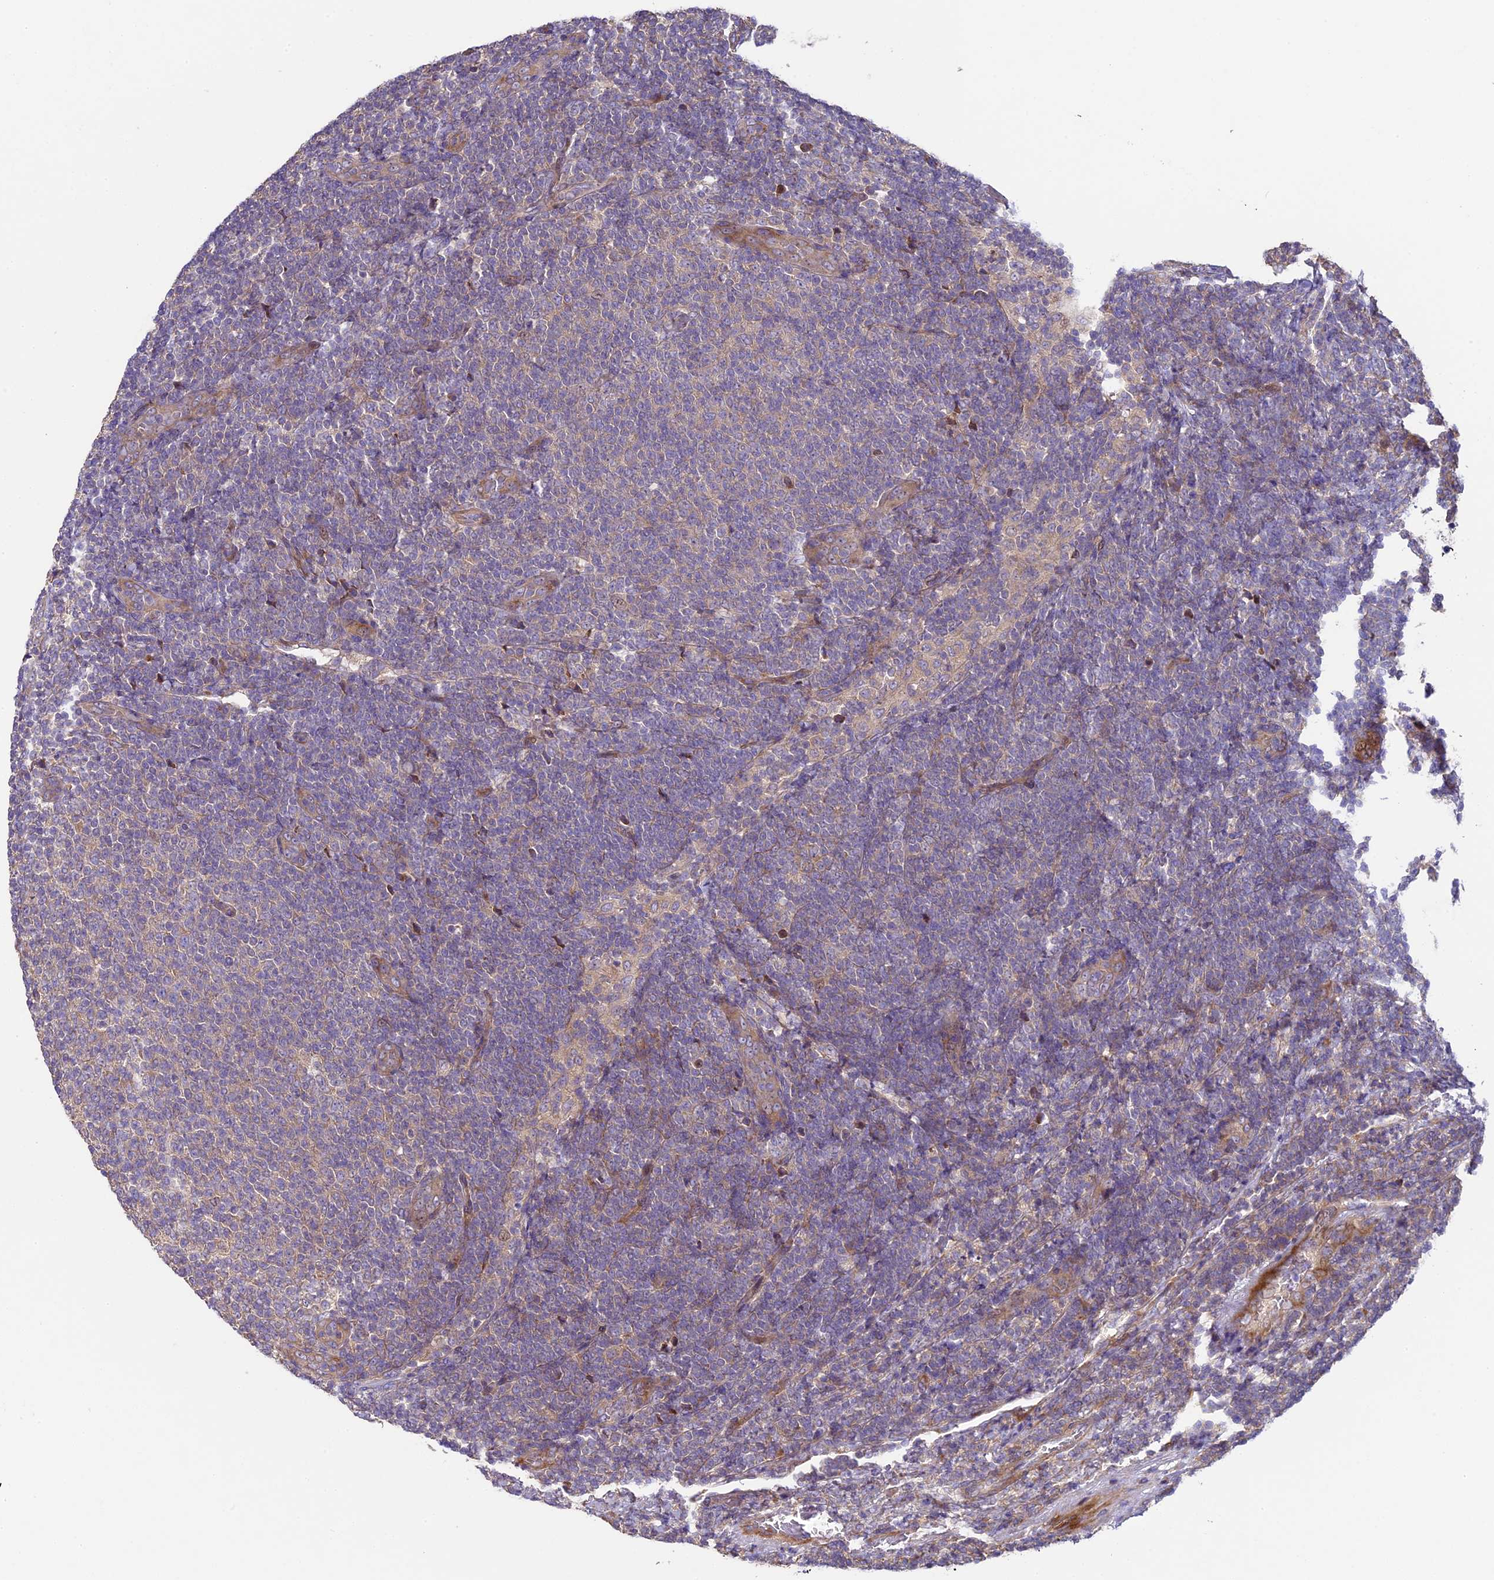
{"staining": {"intensity": "negative", "quantity": "none", "location": "none"}, "tissue": "lymphoma", "cell_type": "Tumor cells", "image_type": "cancer", "snomed": [{"axis": "morphology", "description": "Malignant lymphoma, non-Hodgkin's type, Low grade"}, {"axis": "topography", "description": "Lymph node"}], "caption": "DAB immunohistochemical staining of lymphoma shows no significant expression in tumor cells.", "gene": "SPIRE1", "patient": {"sex": "male", "age": 66}}